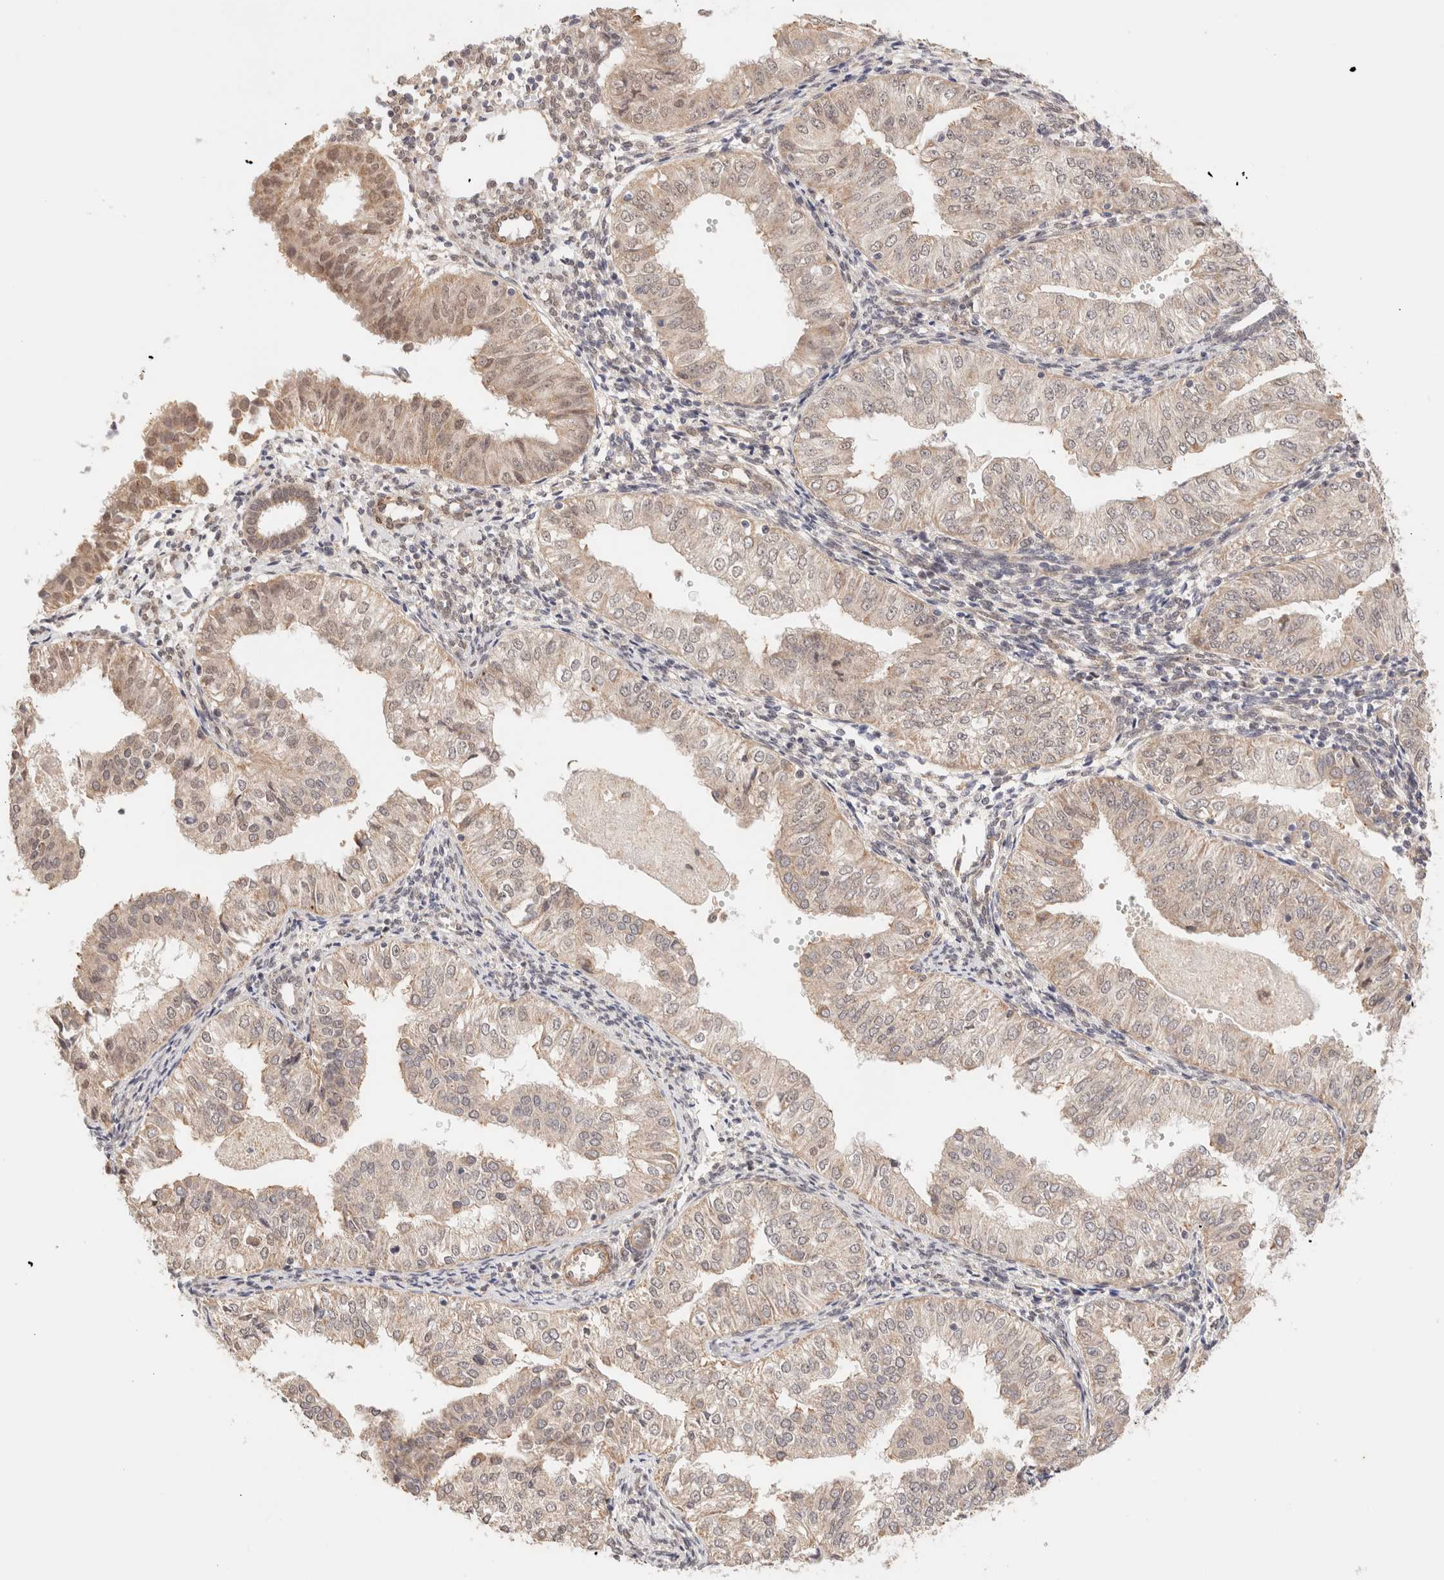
{"staining": {"intensity": "weak", "quantity": ">75%", "location": "cytoplasmic/membranous,nuclear"}, "tissue": "endometrial cancer", "cell_type": "Tumor cells", "image_type": "cancer", "snomed": [{"axis": "morphology", "description": "Normal tissue, NOS"}, {"axis": "morphology", "description": "Adenocarcinoma, NOS"}, {"axis": "topography", "description": "Endometrium"}], "caption": "Immunohistochemistry (IHC) staining of endometrial cancer, which exhibits low levels of weak cytoplasmic/membranous and nuclear staining in approximately >75% of tumor cells indicating weak cytoplasmic/membranous and nuclear protein staining. The staining was performed using DAB (3,3'-diaminobenzidine) (brown) for protein detection and nuclei were counterstained in hematoxylin (blue).", "gene": "BRPF3", "patient": {"sex": "female", "age": 53}}